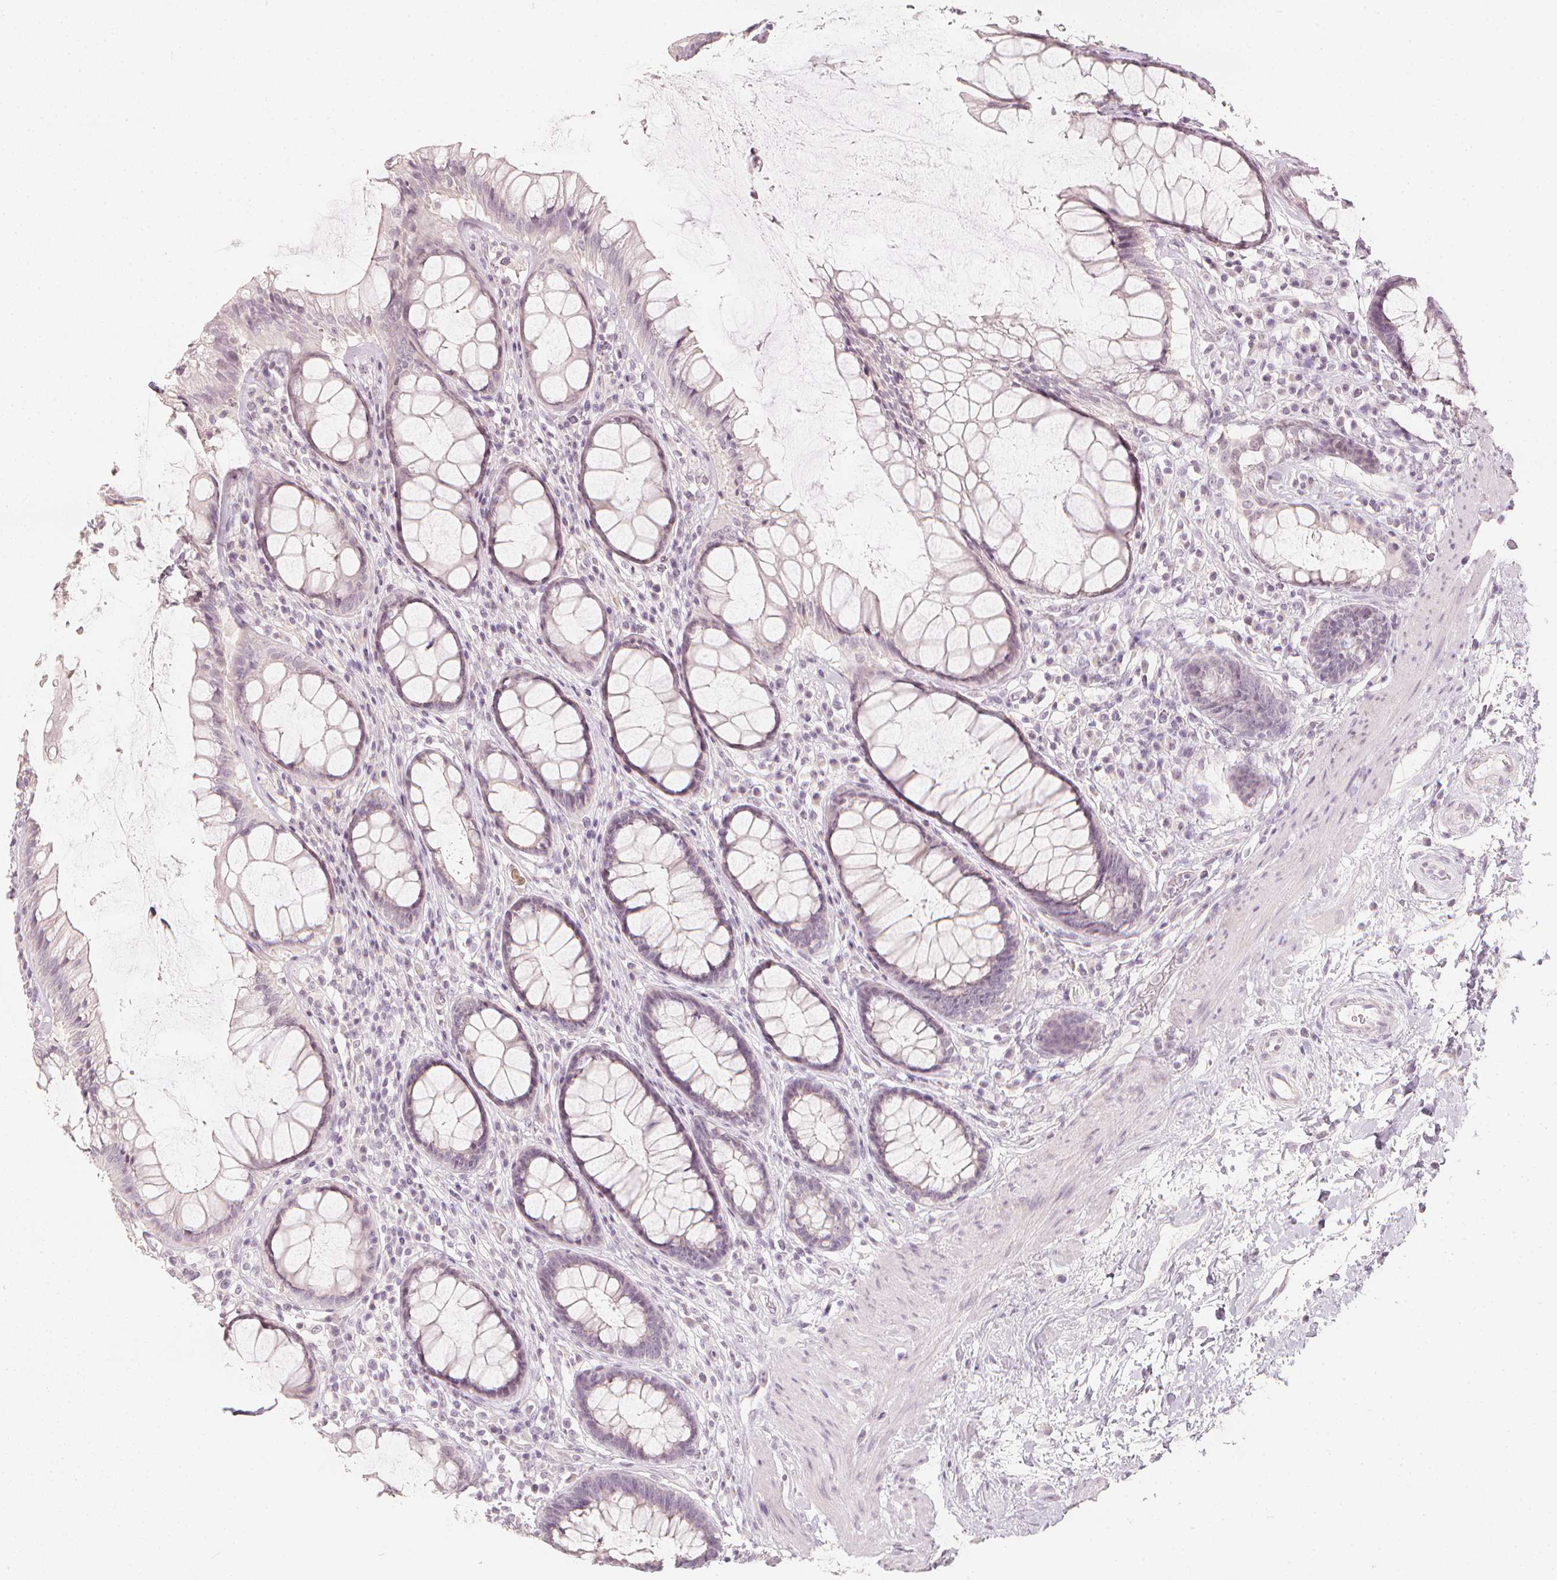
{"staining": {"intensity": "weak", "quantity": "<25%", "location": "cytoplasmic/membranous"}, "tissue": "rectum", "cell_type": "Glandular cells", "image_type": "normal", "snomed": [{"axis": "morphology", "description": "Normal tissue, NOS"}, {"axis": "topography", "description": "Rectum"}], "caption": "IHC photomicrograph of unremarkable human rectum stained for a protein (brown), which reveals no staining in glandular cells.", "gene": "CALB1", "patient": {"sex": "male", "age": 72}}